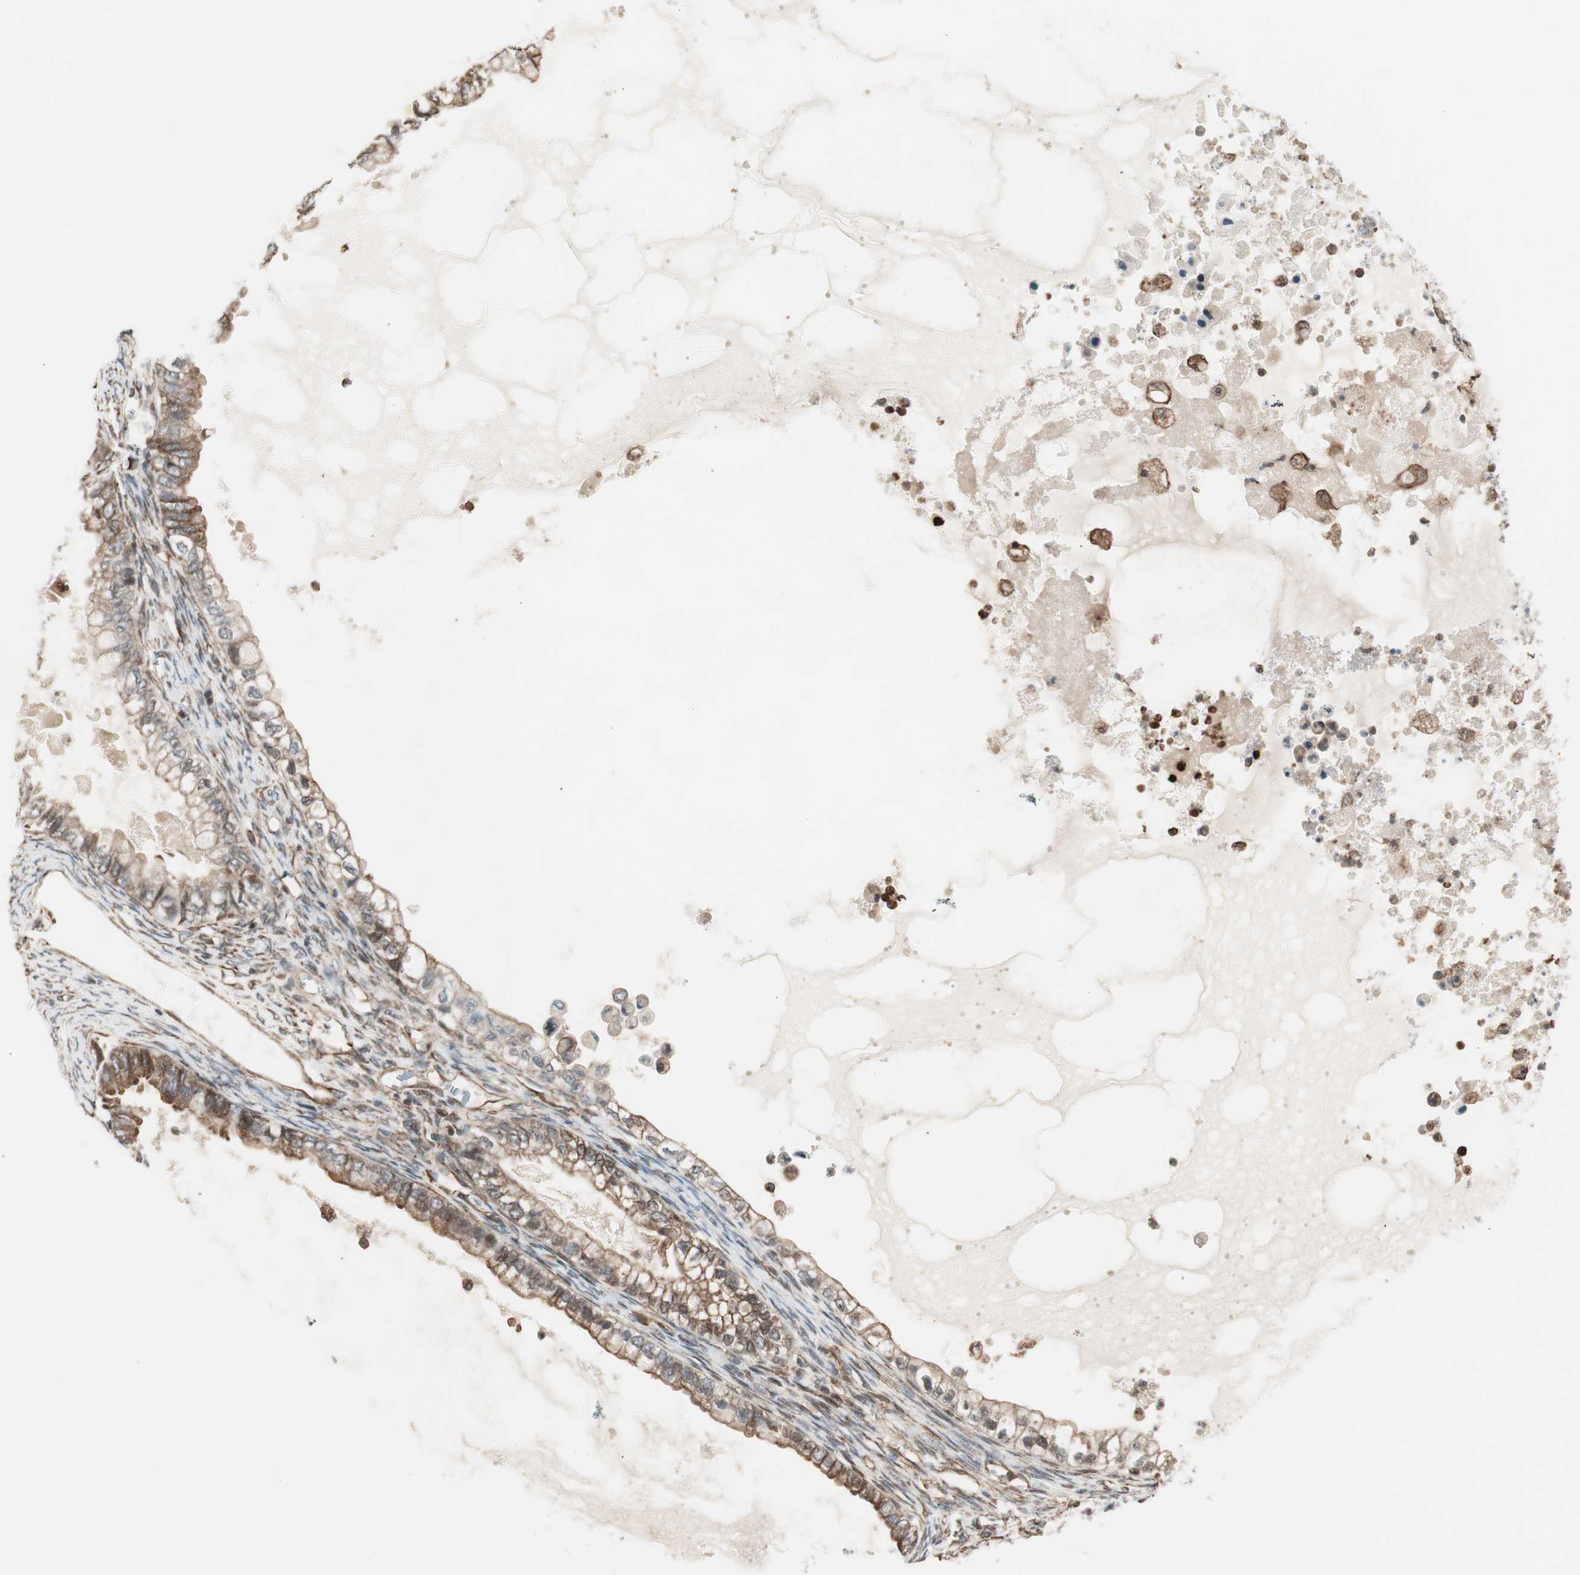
{"staining": {"intensity": "moderate", "quantity": ">75%", "location": "cytoplasmic/membranous,nuclear"}, "tissue": "ovarian cancer", "cell_type": "Tumor cells", "image_type": "cancer", "snomed": [{"axis": "morphology", "description": "Cystadenocarcinoma, mucinous, NOS"}, {"axis": "topography", "description": "Ovary"}], "caption": "An image showing moderate cytoplasmic/membranous and nuclear expression in about >75% of tumor cells in ovarian cancer (mucinous cystadenocarcinoma), as visualized by brown immunohistochemical staining.", "gene": "MAD2L2", "patient": {"sex": "female", "age": 80}}